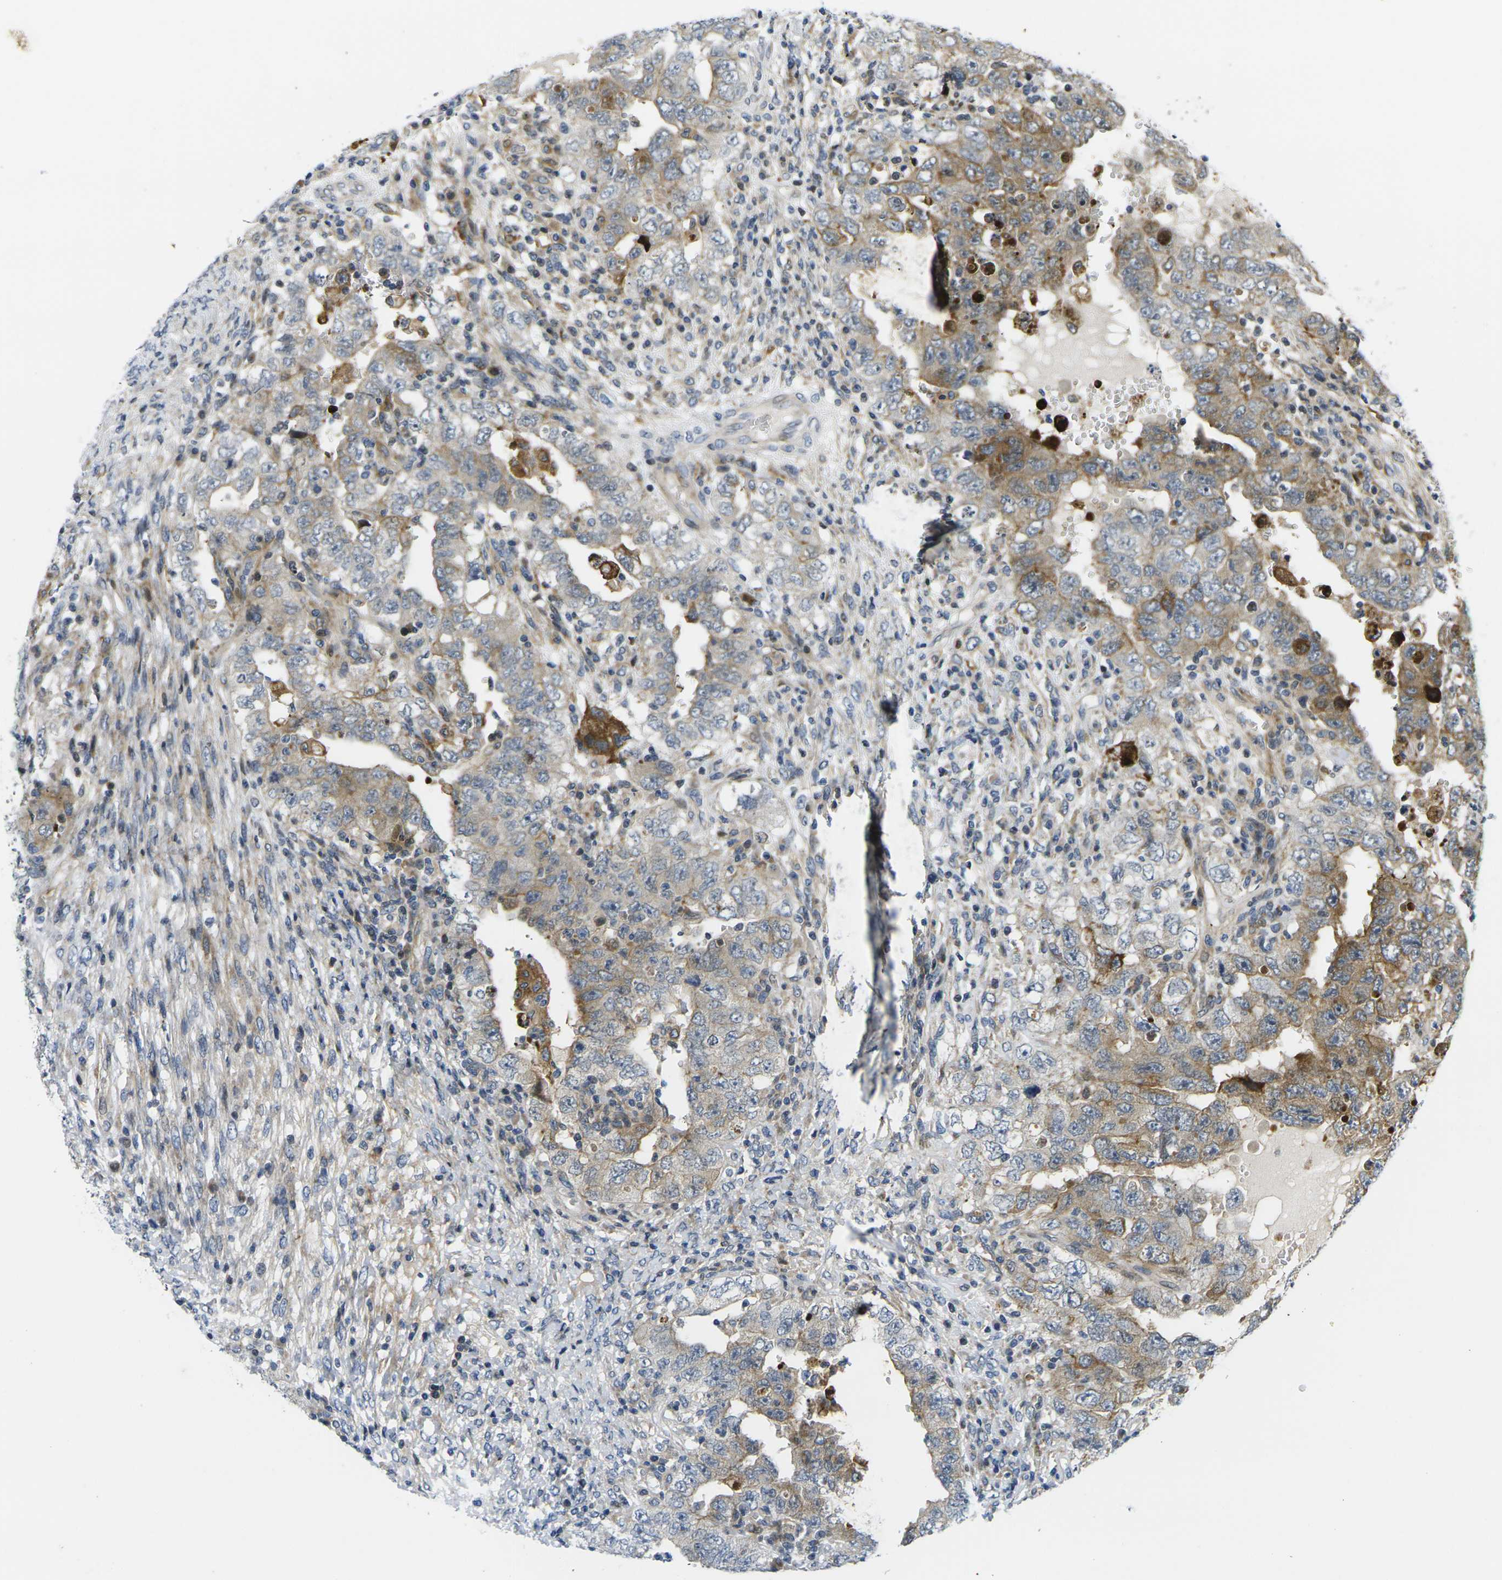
{"staining": {"intensity": "moderate", "quantity": "25%-75%", "location": "cytoplasmic/membranous"}, "tissue": "testis cancer", "cell_type": "Tumor cells", "image_type": "cancer", "snomed": [{"axis": "morphology", "description": "Carcinoma, Embryonal, NOS"}, {"axis": "topography", "description": "Testis"}], "caption": "This micrograph reveals IHC staining of human testis cancer (embryonal carcinoma), with medium moderate cytoplasmic/membranous staining in approximately 25%-75% of tumor cells.", "gene": "ROBO2", "patient": {"sex": "male", "age": 26}}